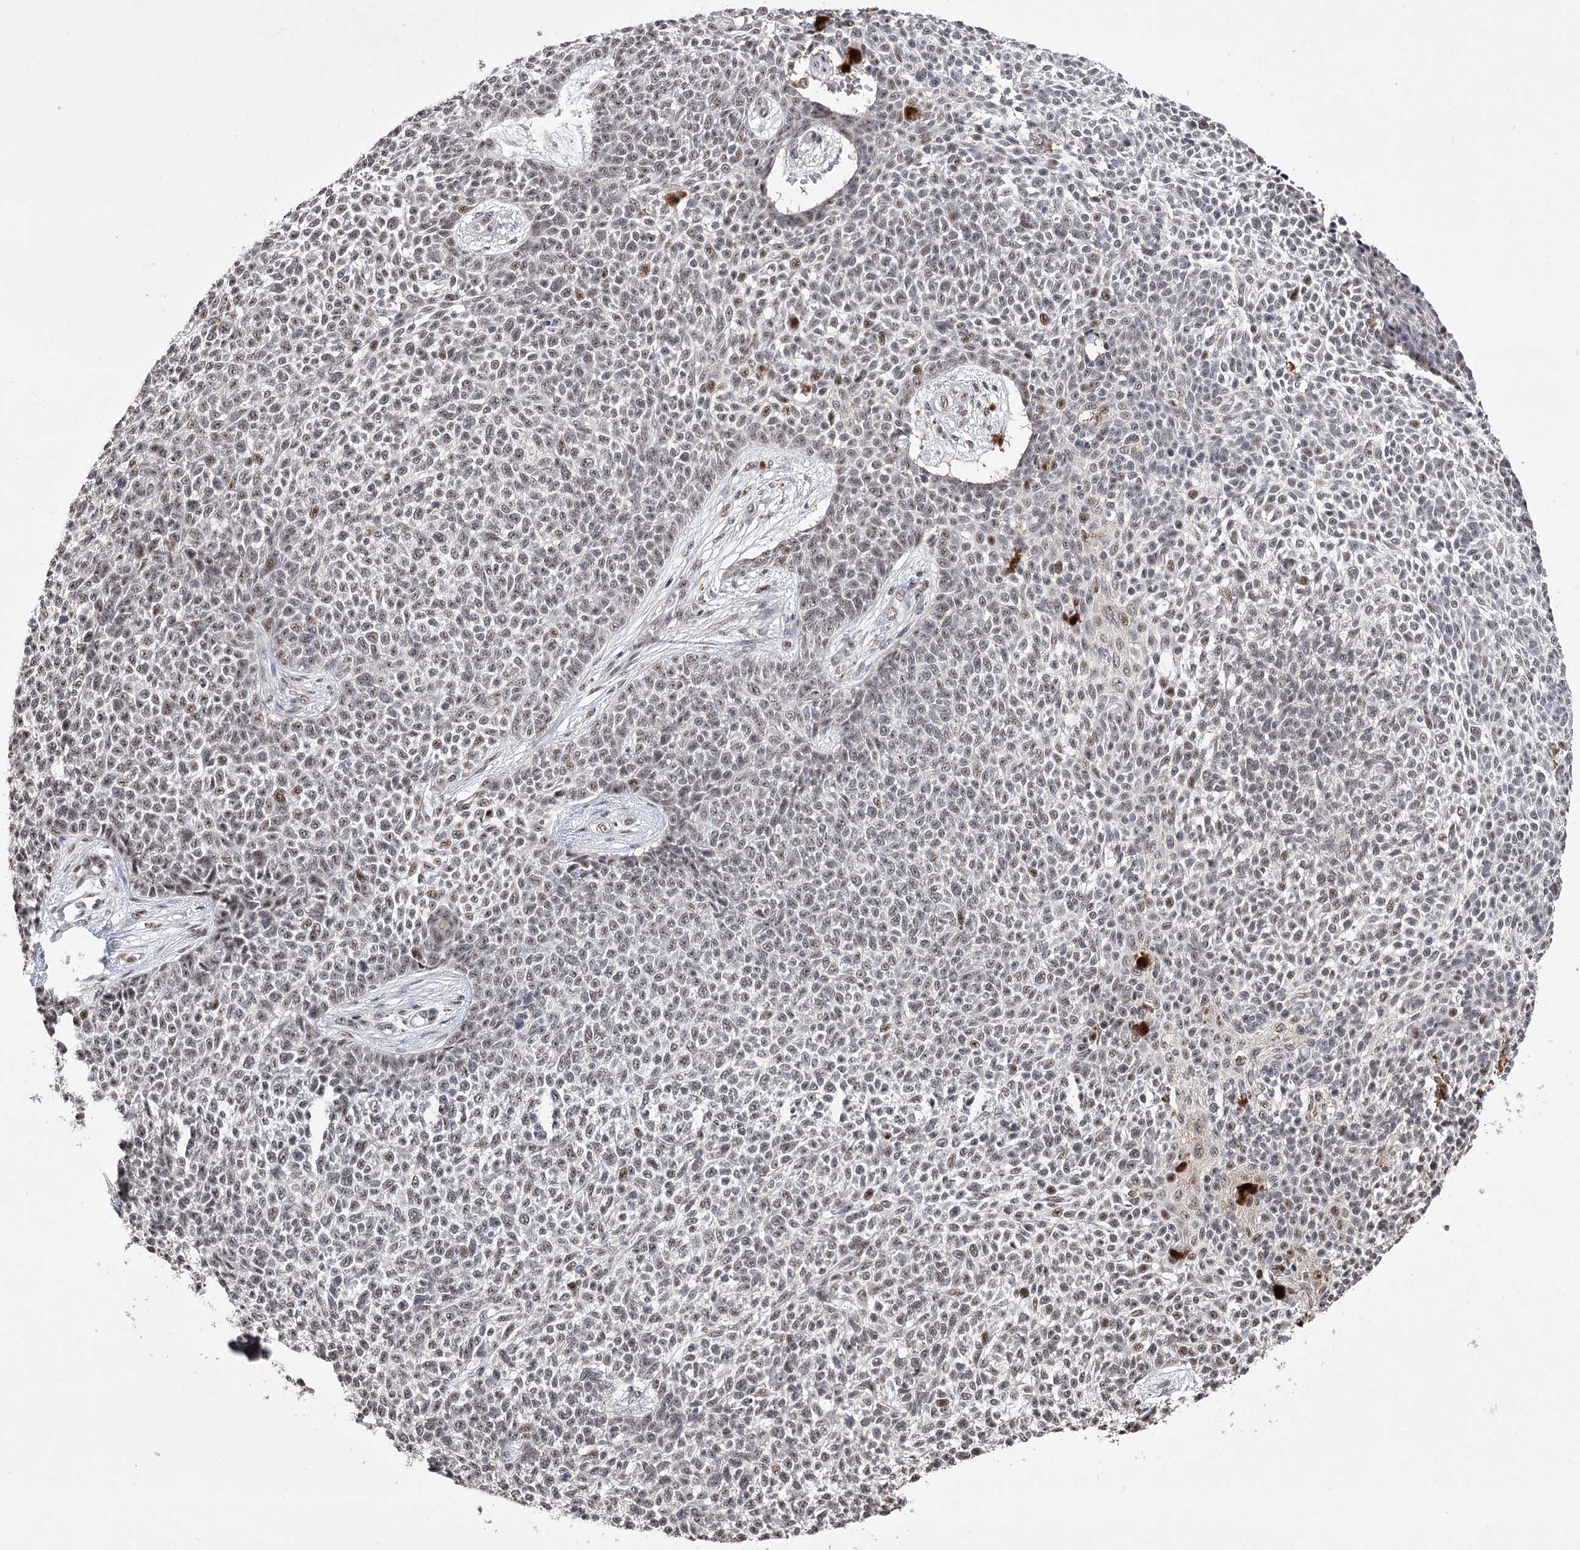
{"staining": {"intensity": "weak", "quantity": ">75%", "location": "nuclear"}, "tissue": "skin cancer", "cell_type": "Tumor cells", "image_type": "cancer", "snomed": [{"axis": "morphology", "description": "Basal cell carcinoma"}, {"axis": "topography", "description": "Skin"}], "caption": "Skin basal cell carcinoma stained with immunohistochemistry (IHC) shows weak nuclear staining in approximately >75% of tumor cells.", "gene": "PYROXD1", "patient": {"sex": "female", "age": 84}}